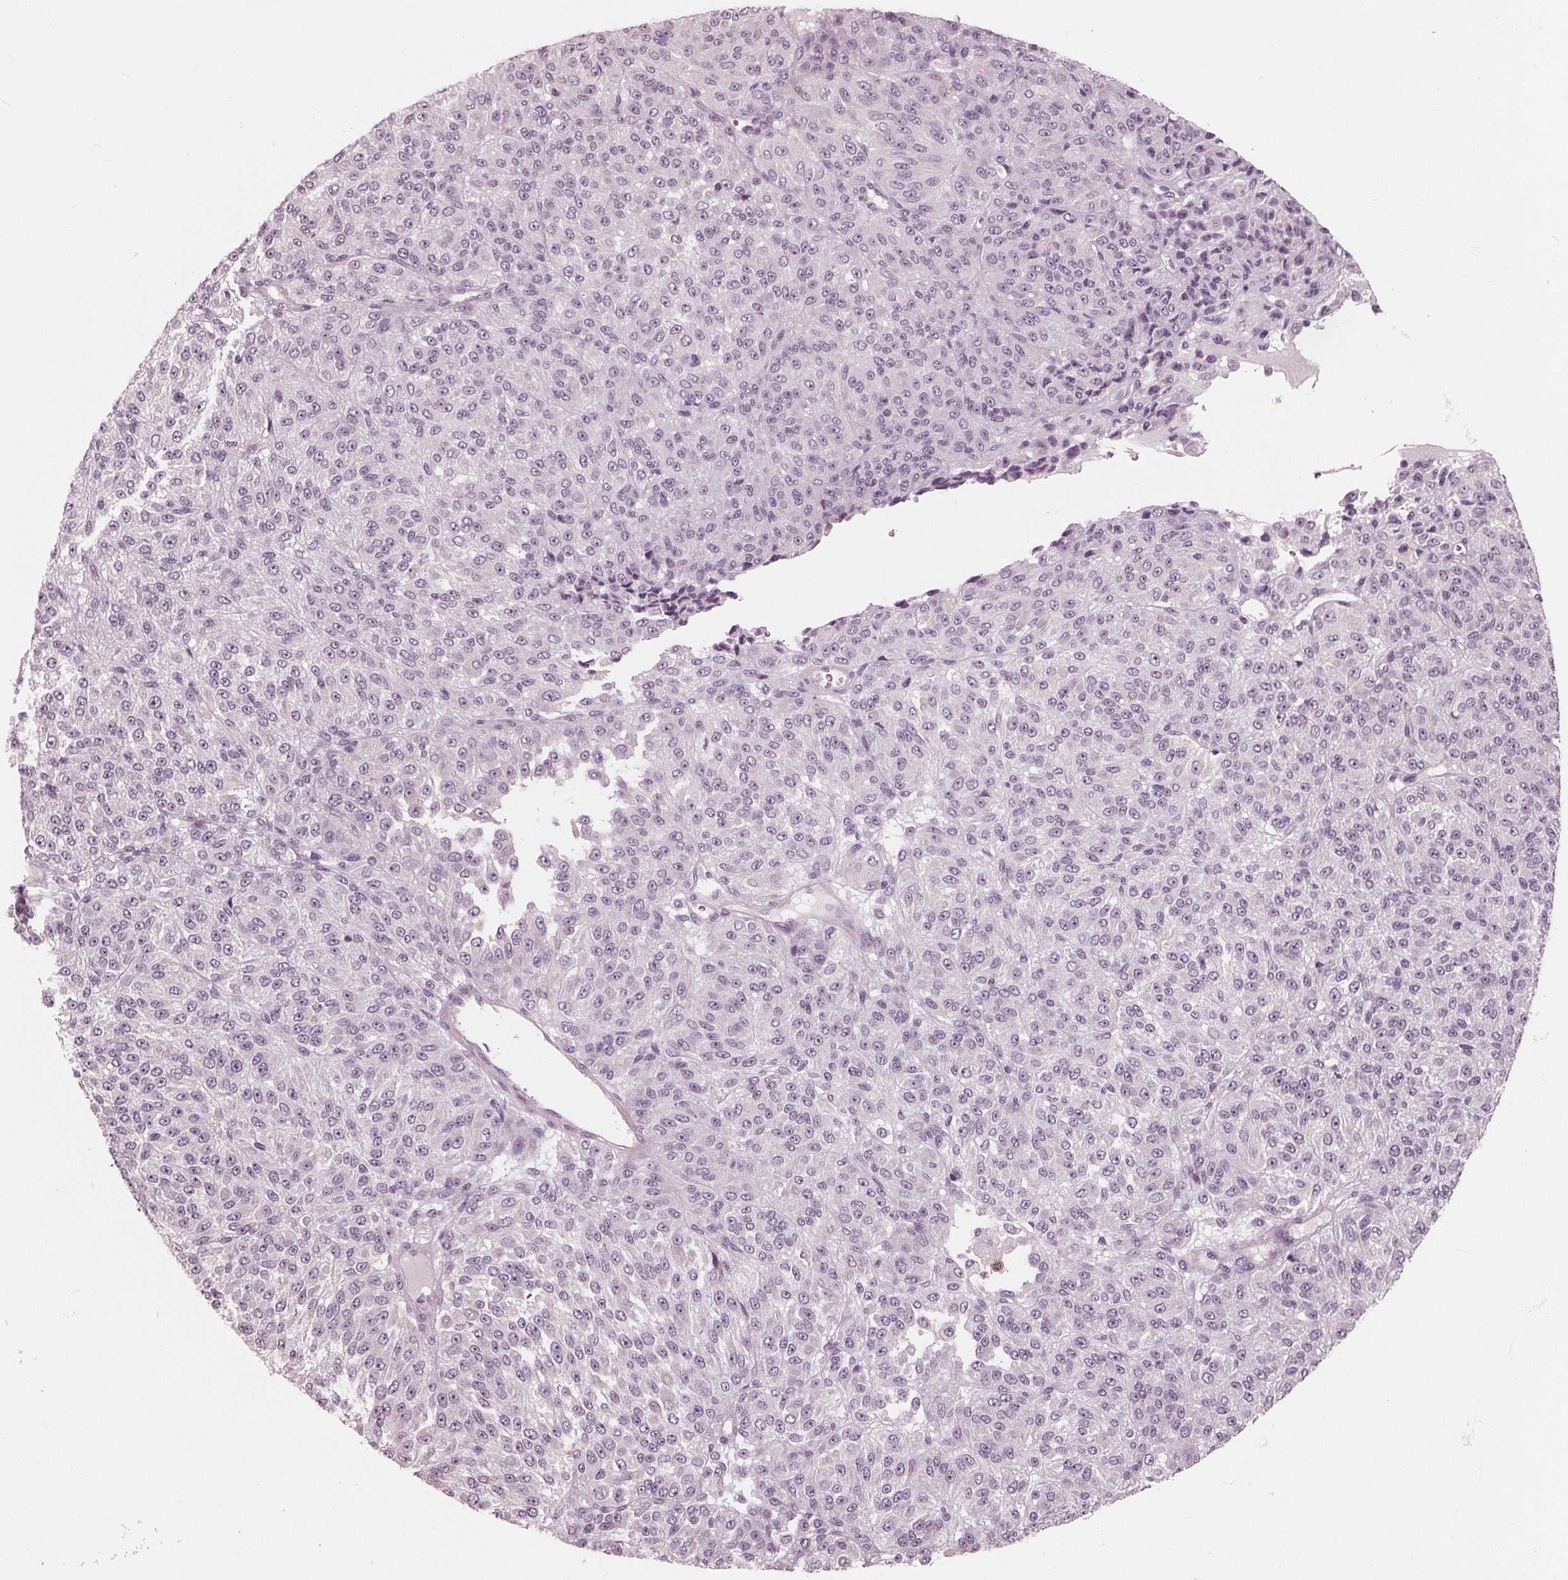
{"staining": {"intensity": "negative", "quantity": "none", "location": "none"}, "tissue": "melanoma", "cell_type": "Tumor cells", "image_type": "cancer", "snomed": [{"axis": "morphology", "description": "Malignant melanoma, Metastatic site"}, {"axis": "topography", "description": "Brain"}], "caption": "DAB (3,3'-diaminobenzidine) immunohistochemical staining of human malignant melanoma (metastatic site) demonstrates no significant staining in tumor cells. (Immunohistochemistry (ihc), brightfield microscopy, high magnification).", "gene": "ING3", "patient": {"sex": "female", "age": 56}}